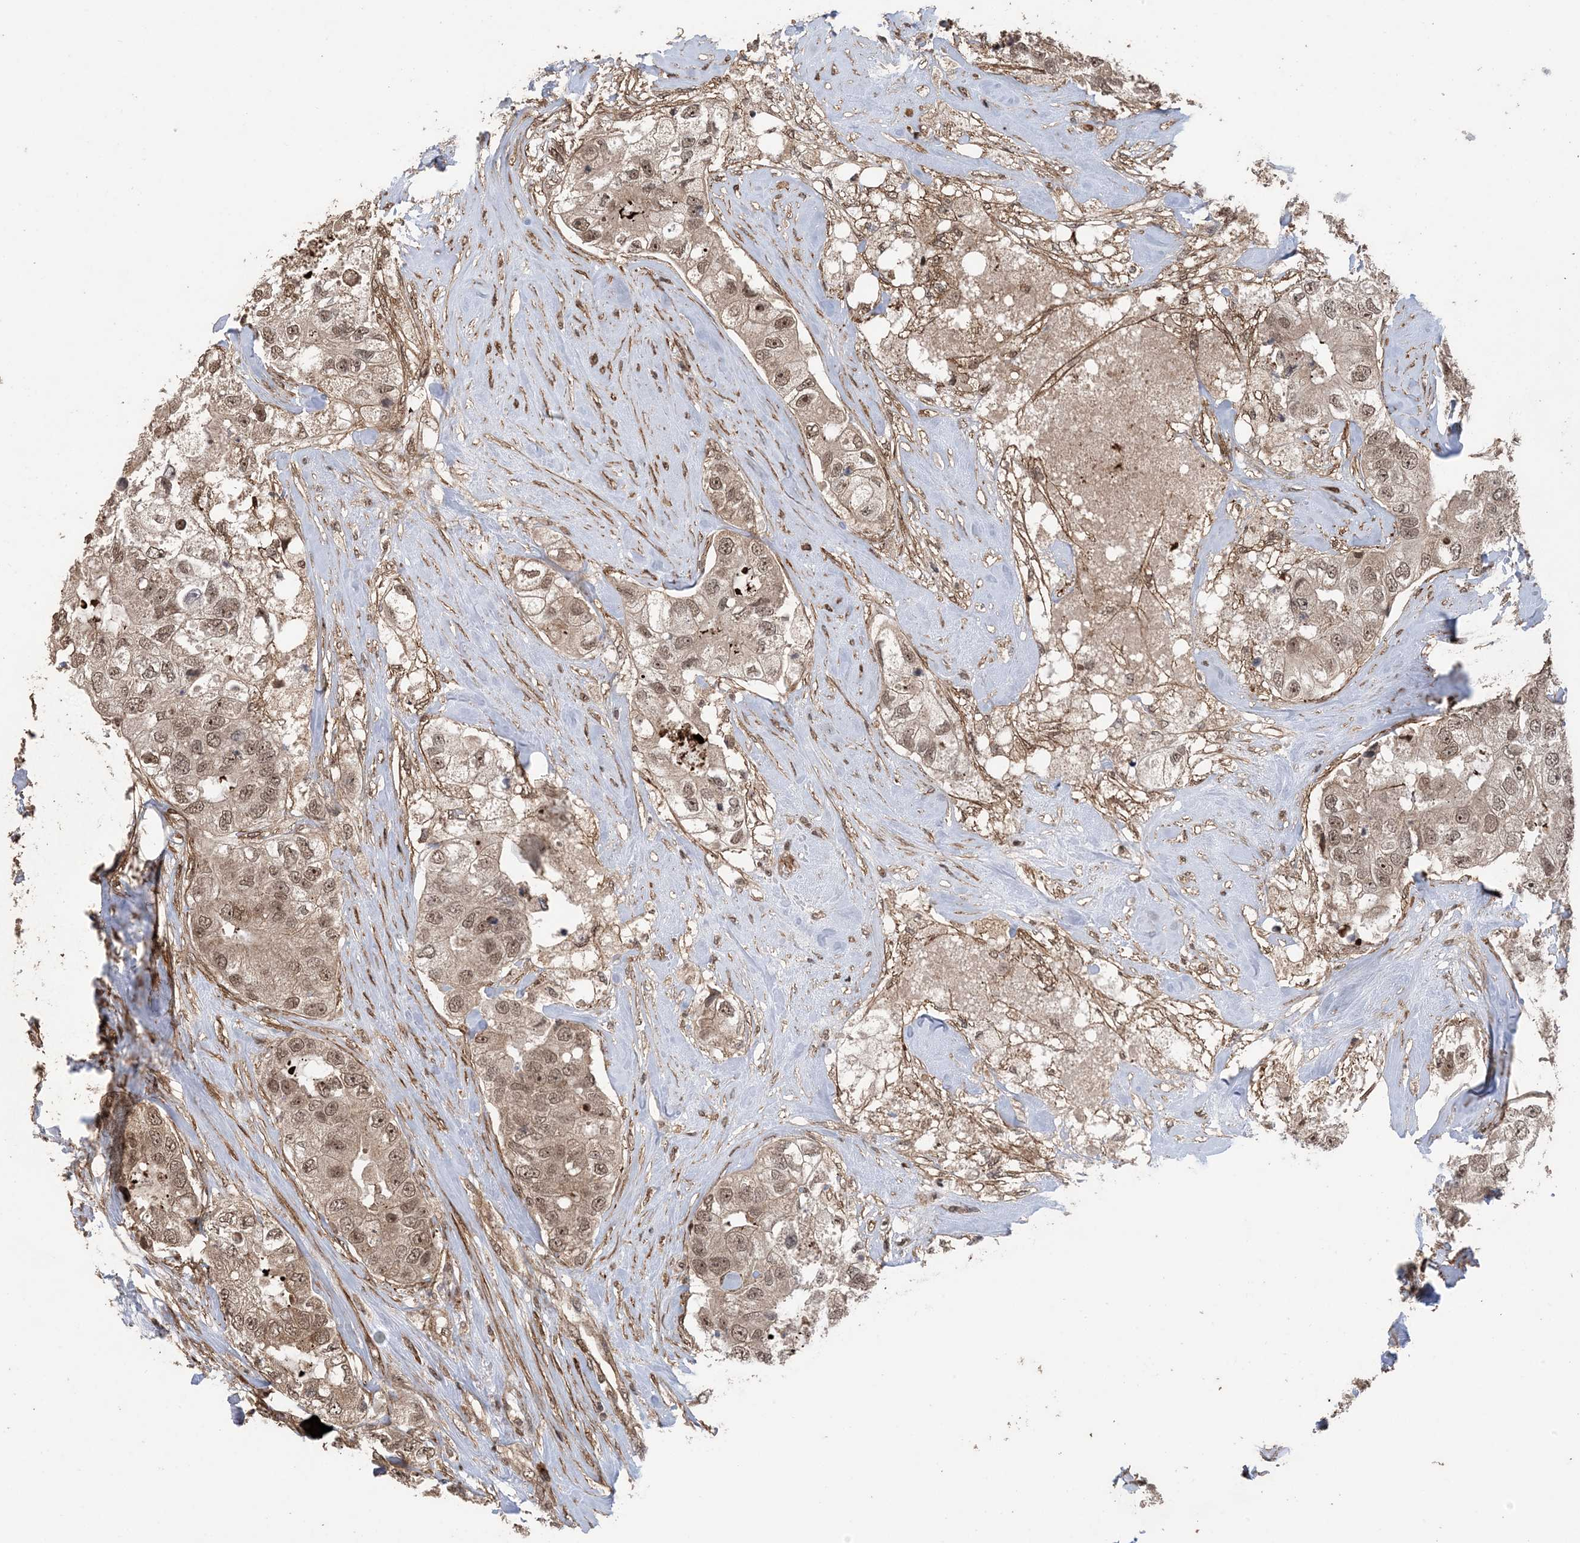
{"staining": {"intensity": "moderate", "quantity": ">75%", "location": "nuclear"}, "tissue": "breast cancer", "cell_type": "Tumor cells", "image_type": "cancer", "snomed": [{"axis": "morphology", "description": "Duct carcinoma"}, {"axis": "topography", "description": "Breast"}], "caption": "Brown immunohistochemical staining in breast cancer shows moderate nuclear staining in approximately >75% of tumor cells.", "gene": "ZNF511", "patient": {"sex": "female", "age": 62}}